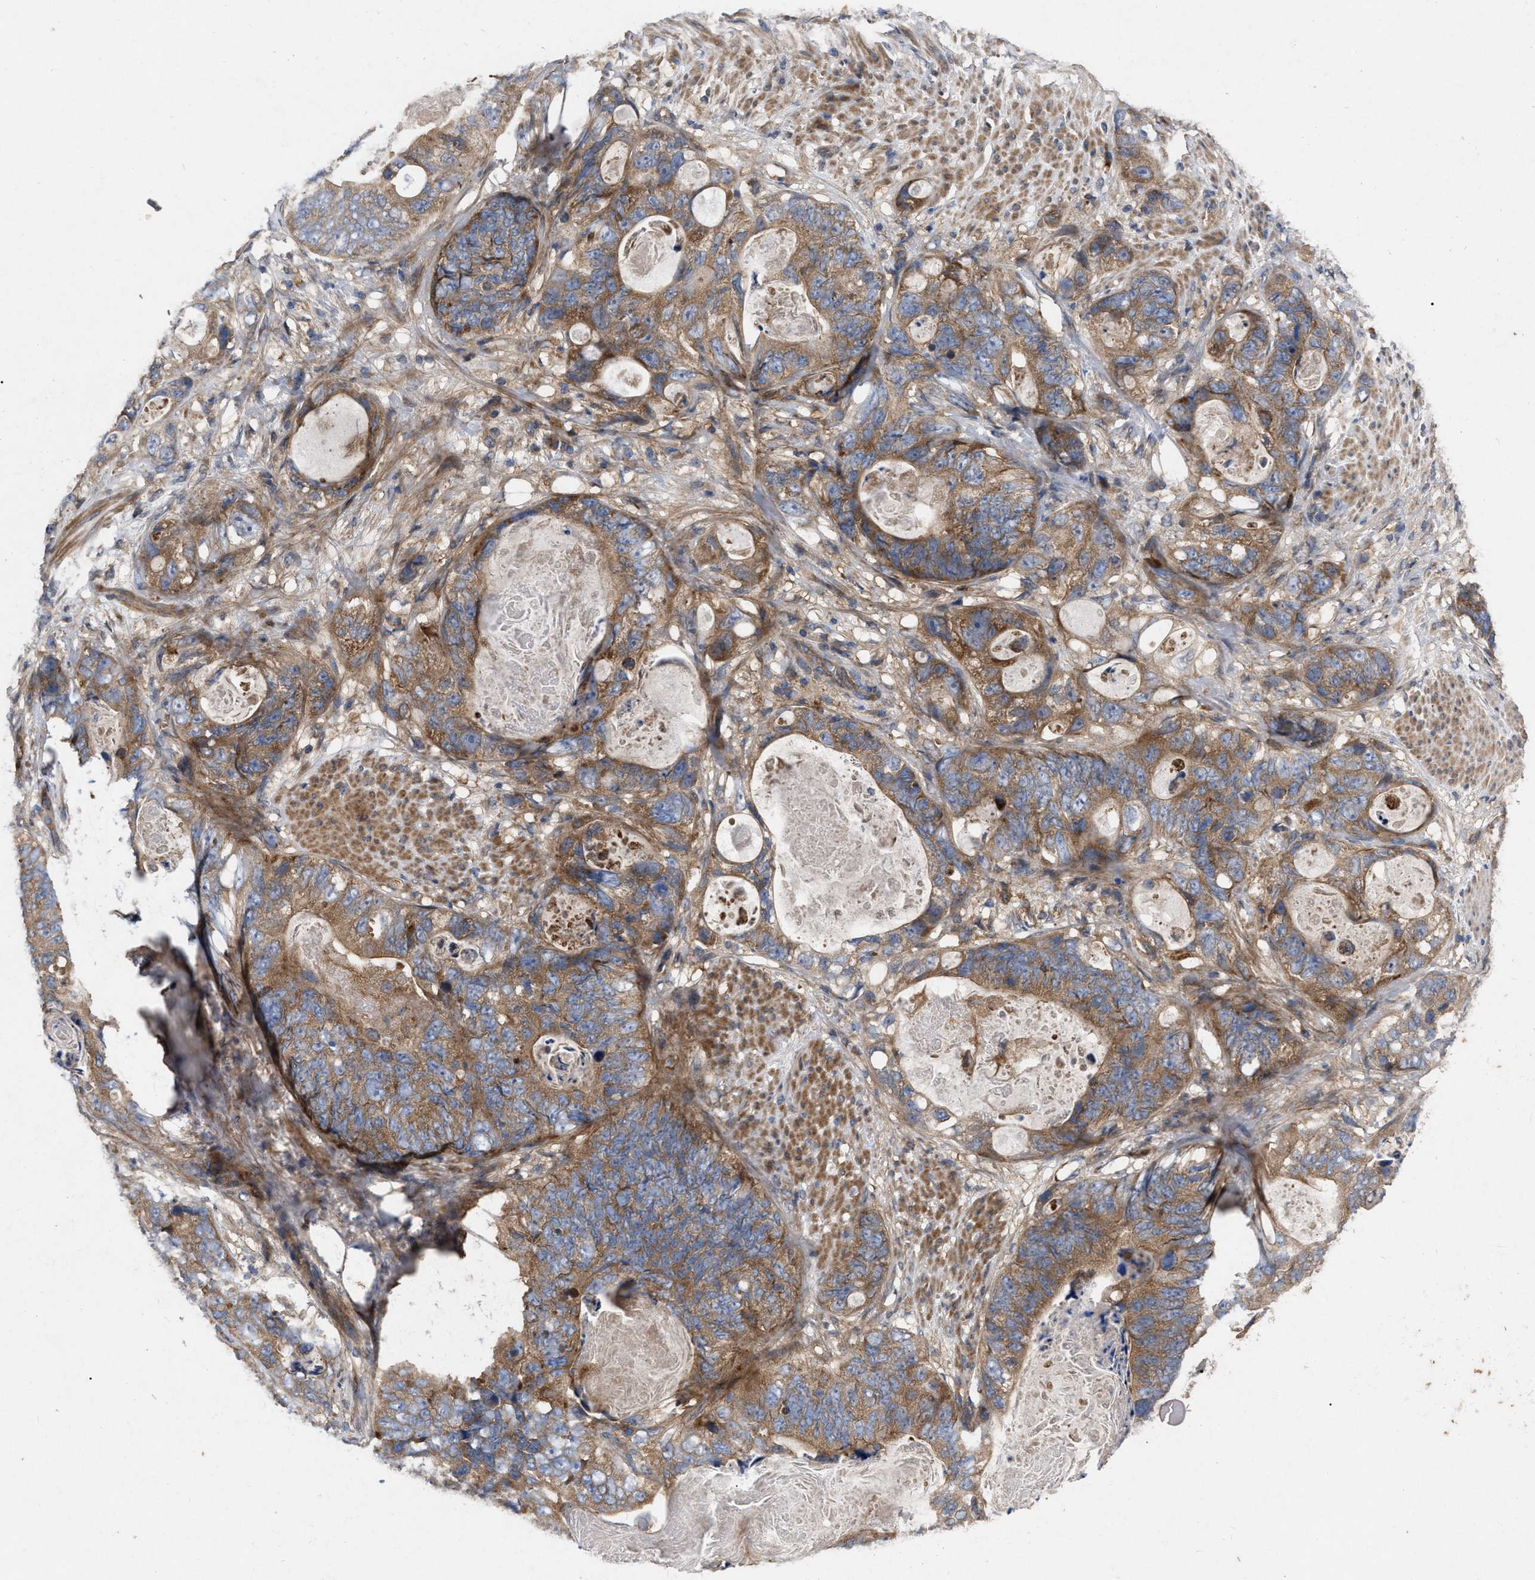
{"staining": {"intensity": "moderate", "quantity": ">75%", "location": "cytoplasmic/membranous"}, "tissue": "stomach cancer", "cell_type": "Tumor cells", "image_type": "cancer", "snomed": [{"axis": "morphology", "description": "Adenocarcinoma, NOS"}, {"axis": "topography", "description": "Stomach"}], "caption": "A brown stain labels moderate cytoplasmic/membranous staining of a protein in stomach adenocarcinoma tumor cells.", "gene": "CDKN2C", "patient": {"sex": "female", "age": 89}}